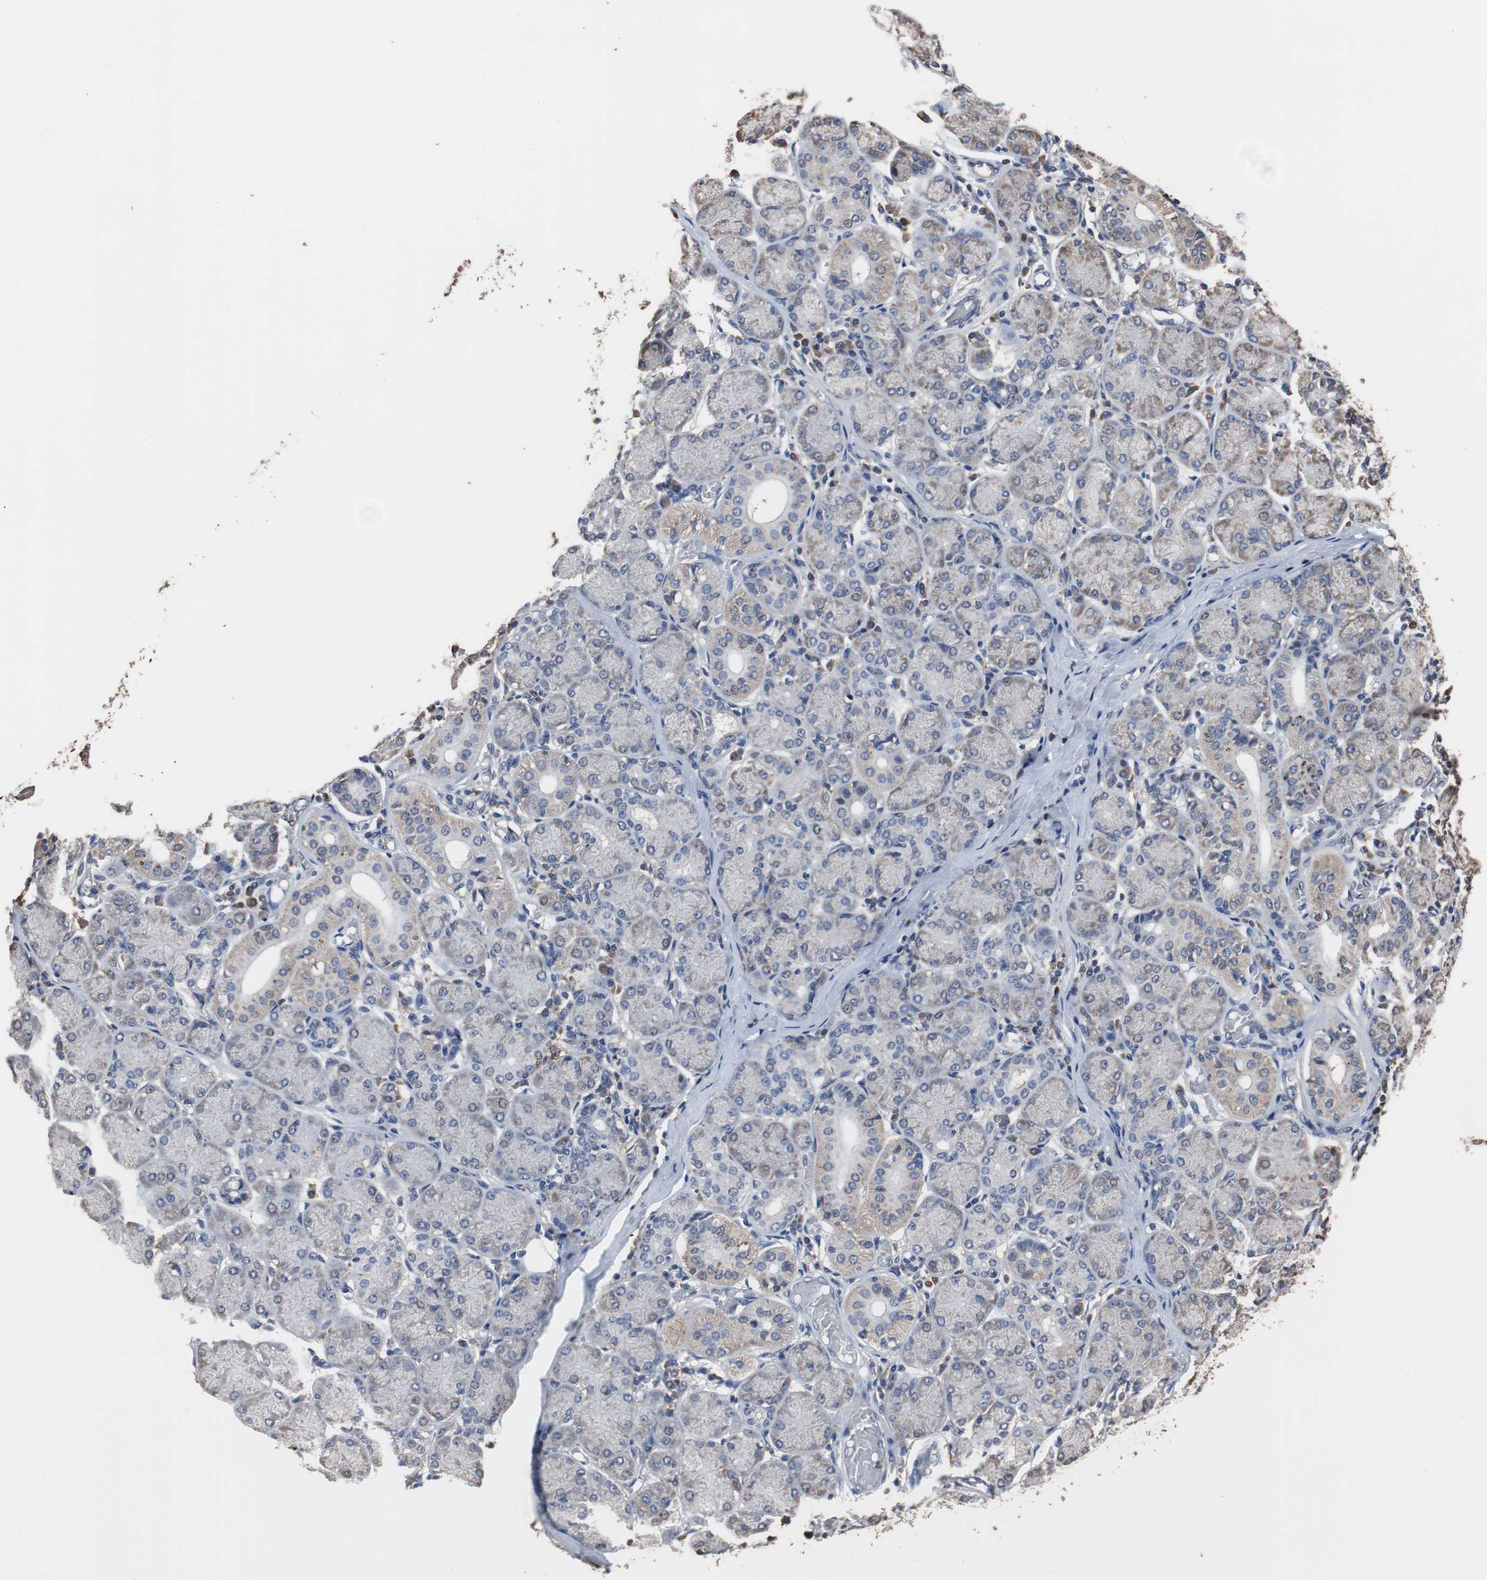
{"staining": {"intensity": "weak", "quantity": "<25%", "location": "cytoplasmic/membranous"}, "tissue": "salivary gland", "cell_type": "Glandular cells", "image_type": "normal", "snomed": [{"axis": "morphology", "description": "Normal tissue, NOS"}, {"axis": "topography", "description": "Salivary gland"}], "caption": "Immunohistochemical staining of benign salivary gland shows no significant positivity in glandular cells.", "gene": "SCIMP", "patient": {"sex": "female", "age": 24}}